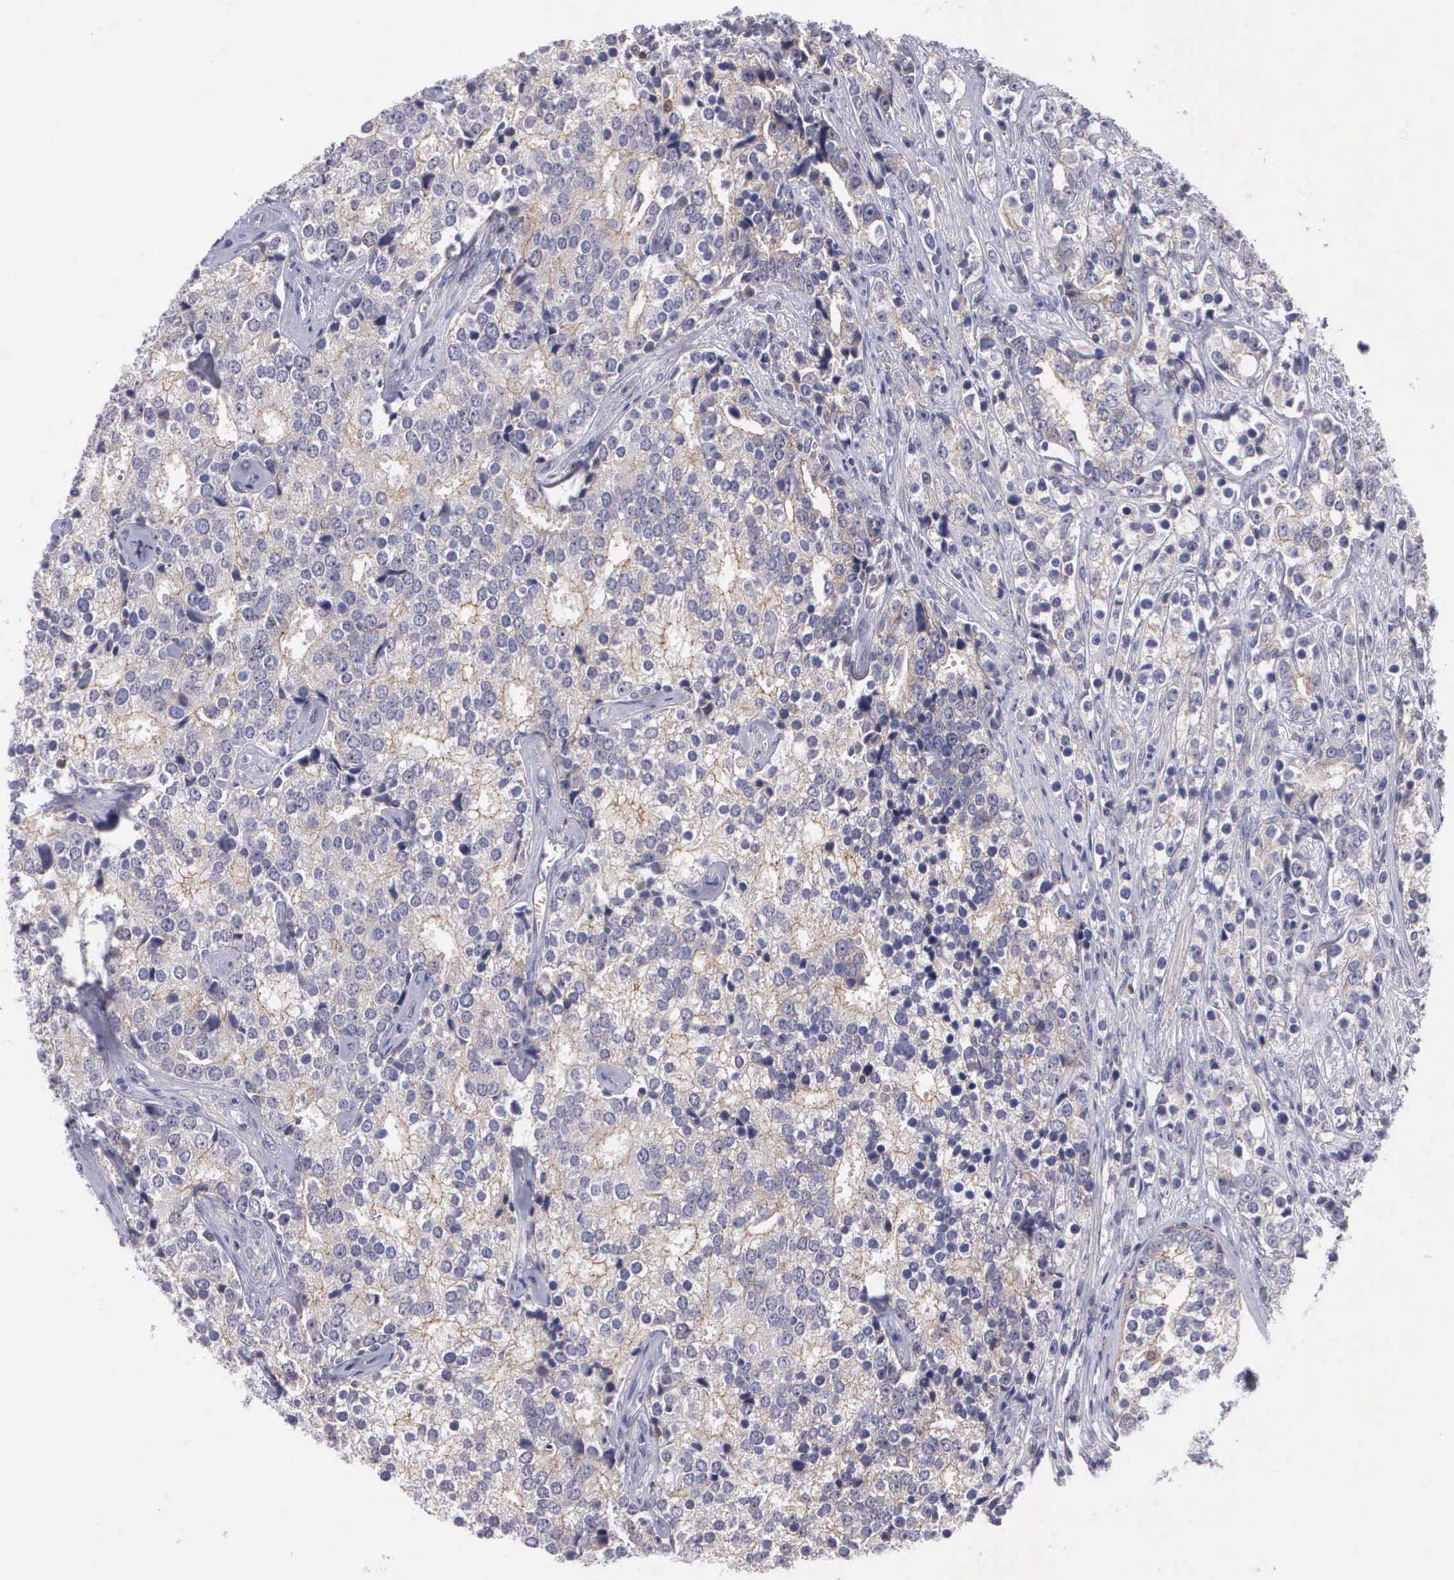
{"staining": {"intensity": "negative", "quantity": "none", "location": "none"}, "tissue": "prostate cancer", "cell_type": "Tumor cells", "image_type": "cancer", "snomed": [{"axis": "morphology", "description": "Adenocarcinoma, High grade"}, {"axis": "topography", "description": "Prostate"}], "caption": "Prostate cancer was stained to show a protein in brown. There is no significant expression in tumor cells.", "gene": "MICAL3", "patient": {"sex": "male", "age": 71}}